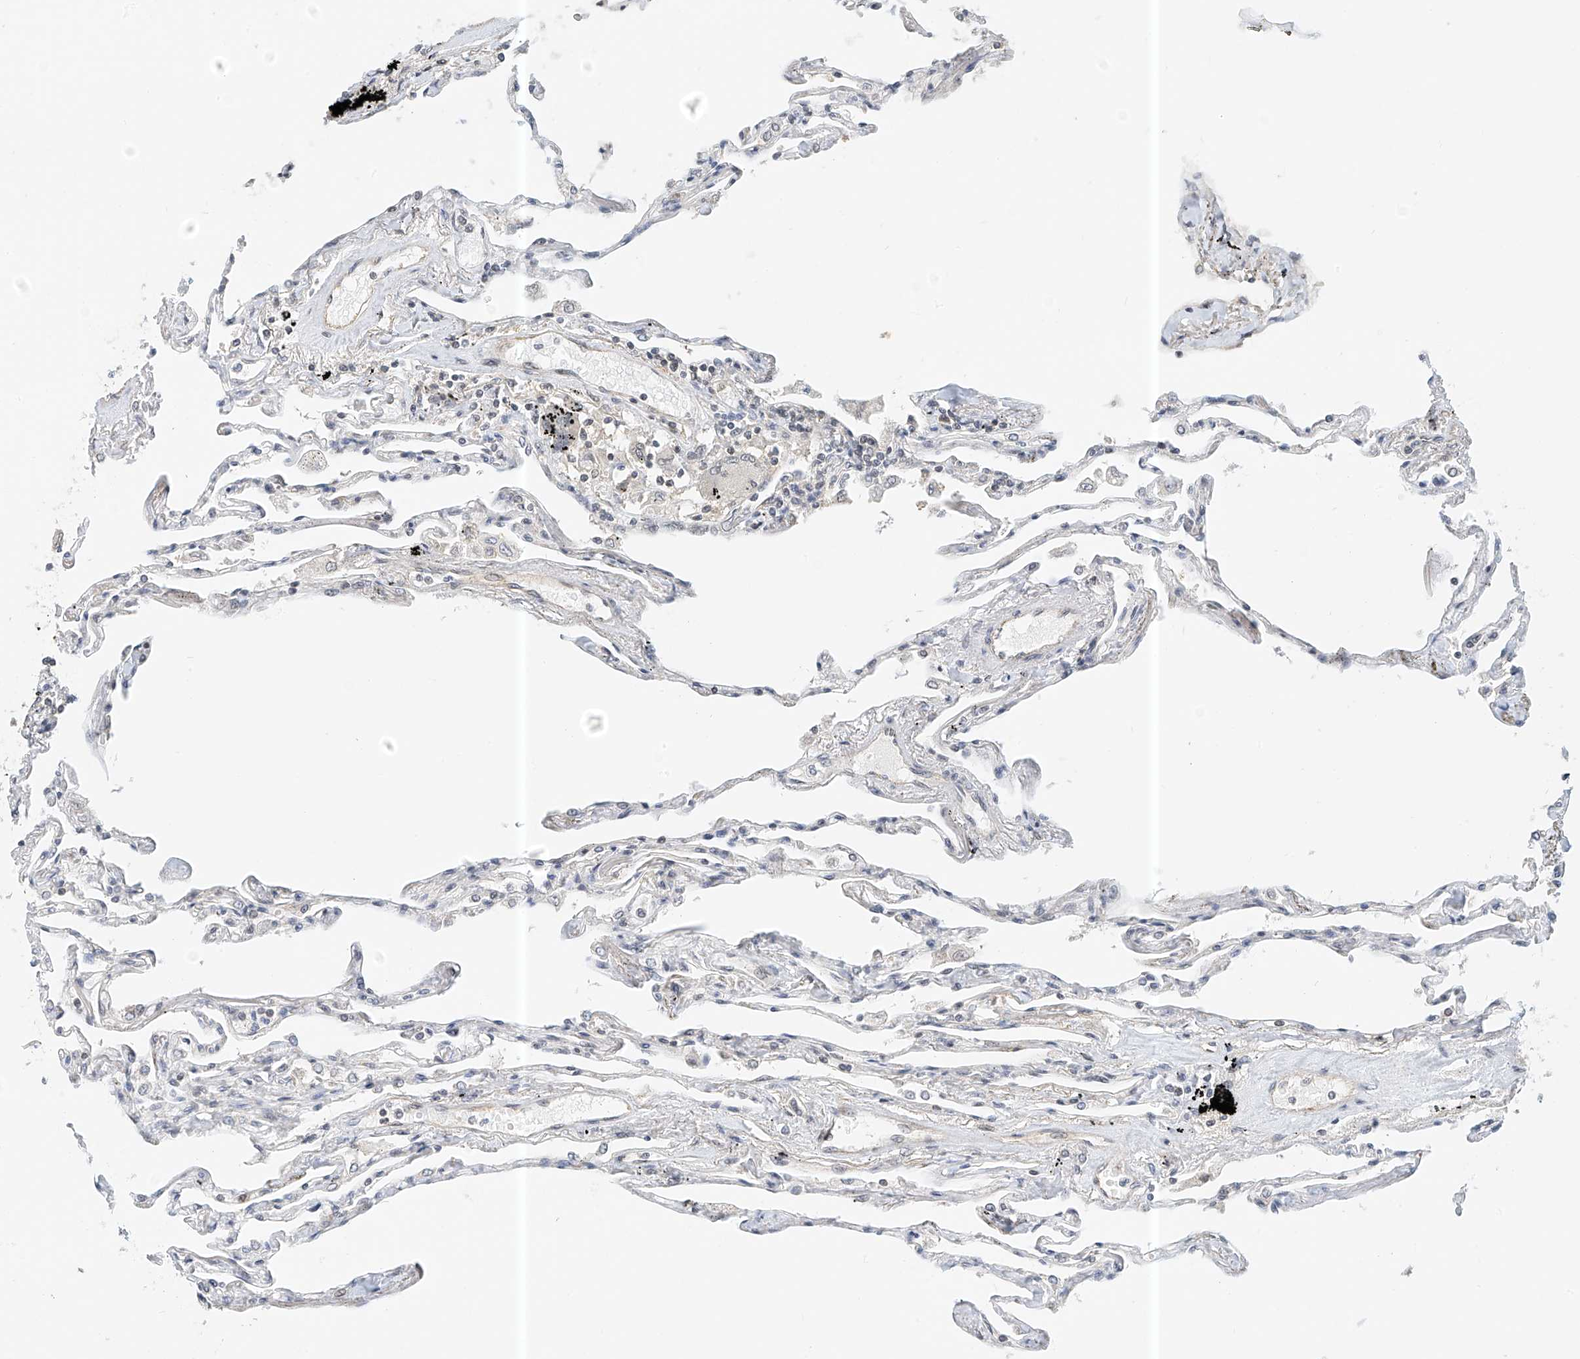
{"staining": {"intensity": "negative", "quantity": "none", "location": "none"}, "tissue": "lung", "cell_type": "Alveolar cells", "image_type": "normal", "snomed": [{"axis": "morphology", "description": "Normal tissue, NOS"}, {"axis": "topography", "description": "Lung"}], "caption": "This is an immunohistochemistry (IHC) histopathology image of benign human lung. There is no staining in alveolar cells.", "gene": "PPA2", "patient": {"sex": "female", "age": 67}}